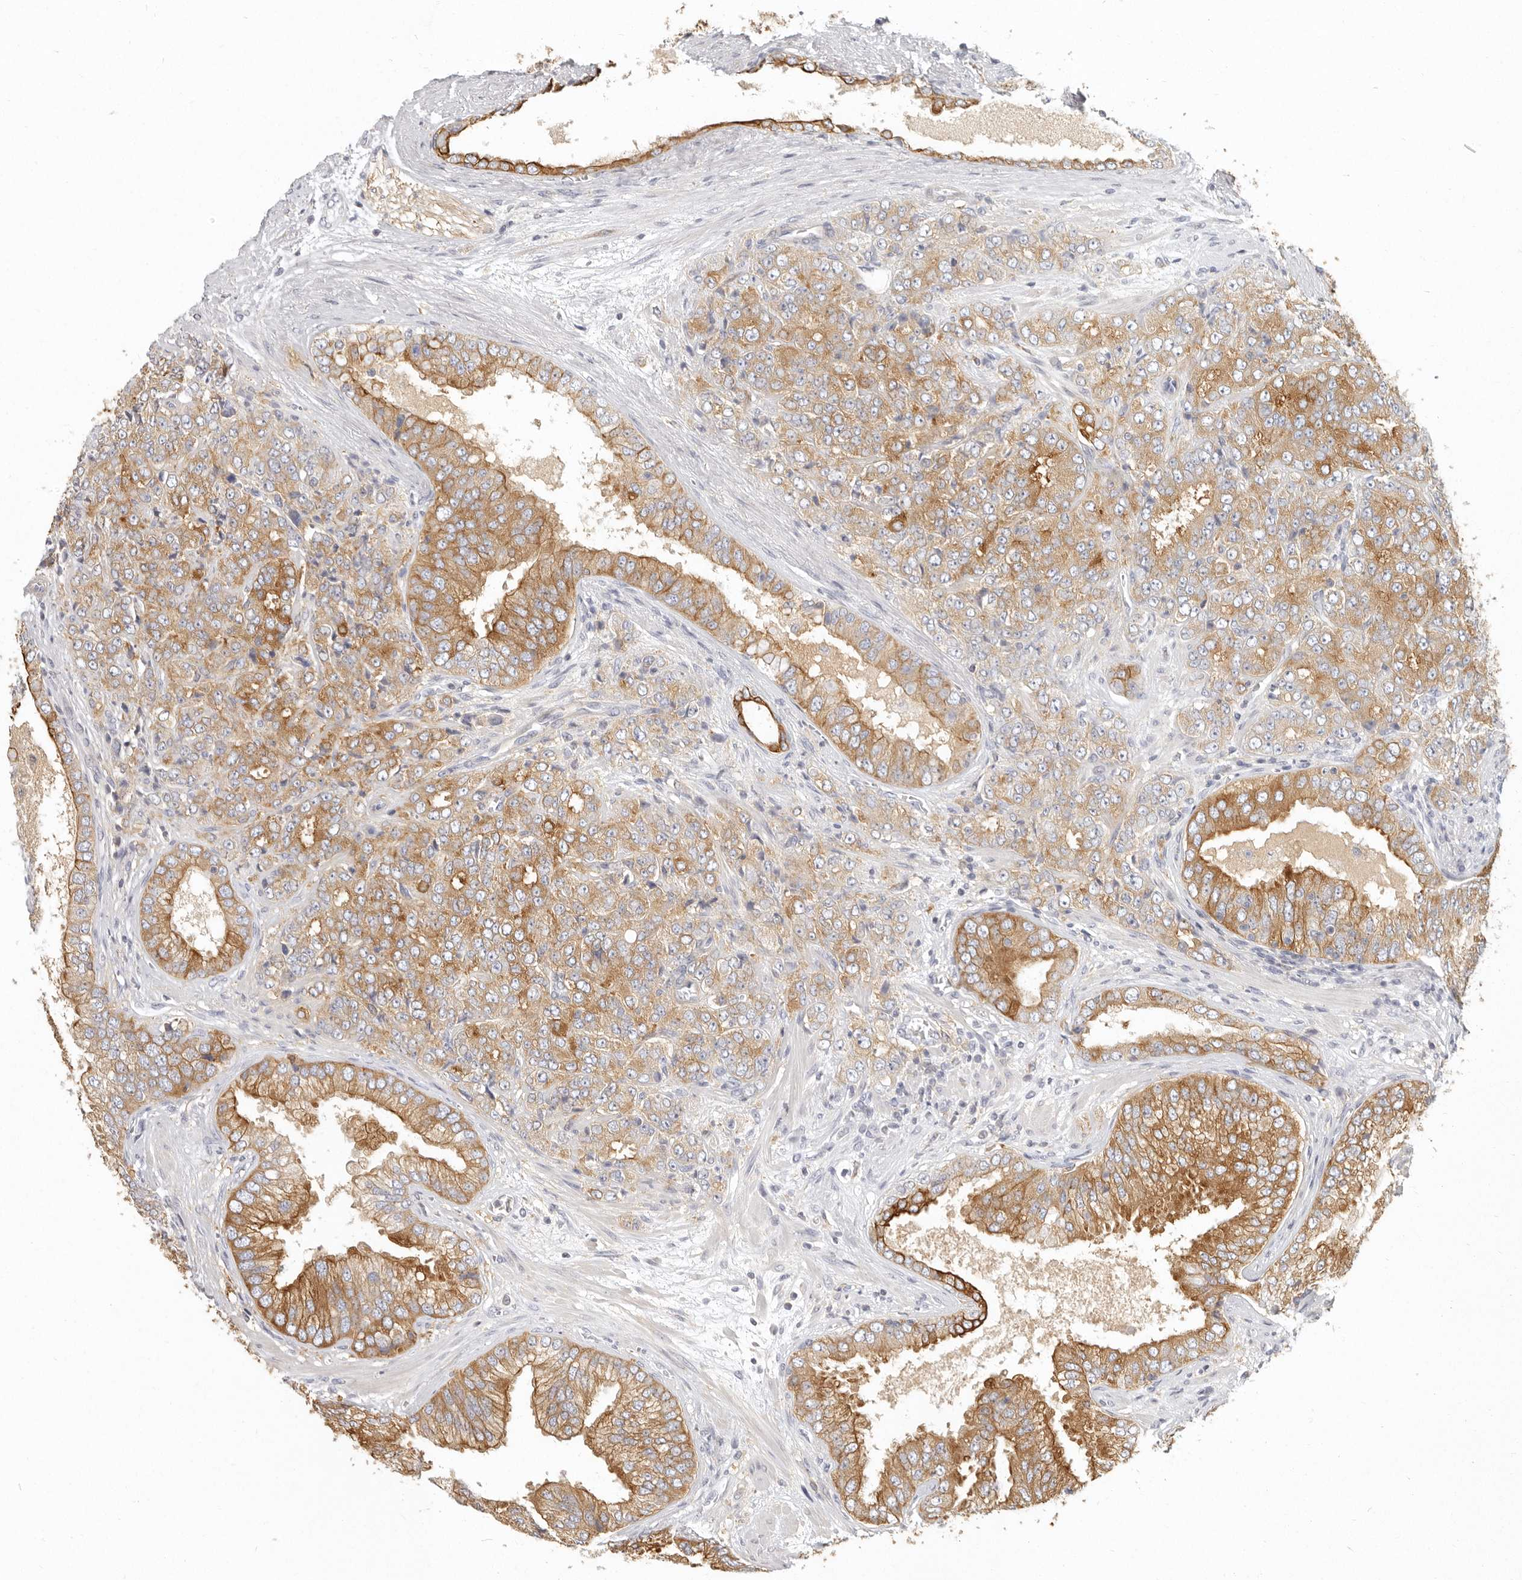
{"staining": {"intensity": "strong", "quantity": ">75%", "location": "cytoplasmic/membranous"}, "tissue": "prostate cancer", "cell_type": "Tumor cells", "image_type": "cancer", "snomed": [{"axis": "morphology", "description": "Adenocarcinoma, High grade"}, {"axis": "topography", "description": "Prostate"}], "caption": "Immunohistochemical staining of human prostate cancer exhibits high levels of strong cytoplasmic/membranous positivity in approximately >75% of tumor cells. The staining is performed using DAB (3,3'-diaminobenzidine) brown chromogen to label protein expression. The nuclei are counter-stained blue using hematoxylin.", "gene": "NIBAN1", "patient": {"sex": "male", "age": 58}}